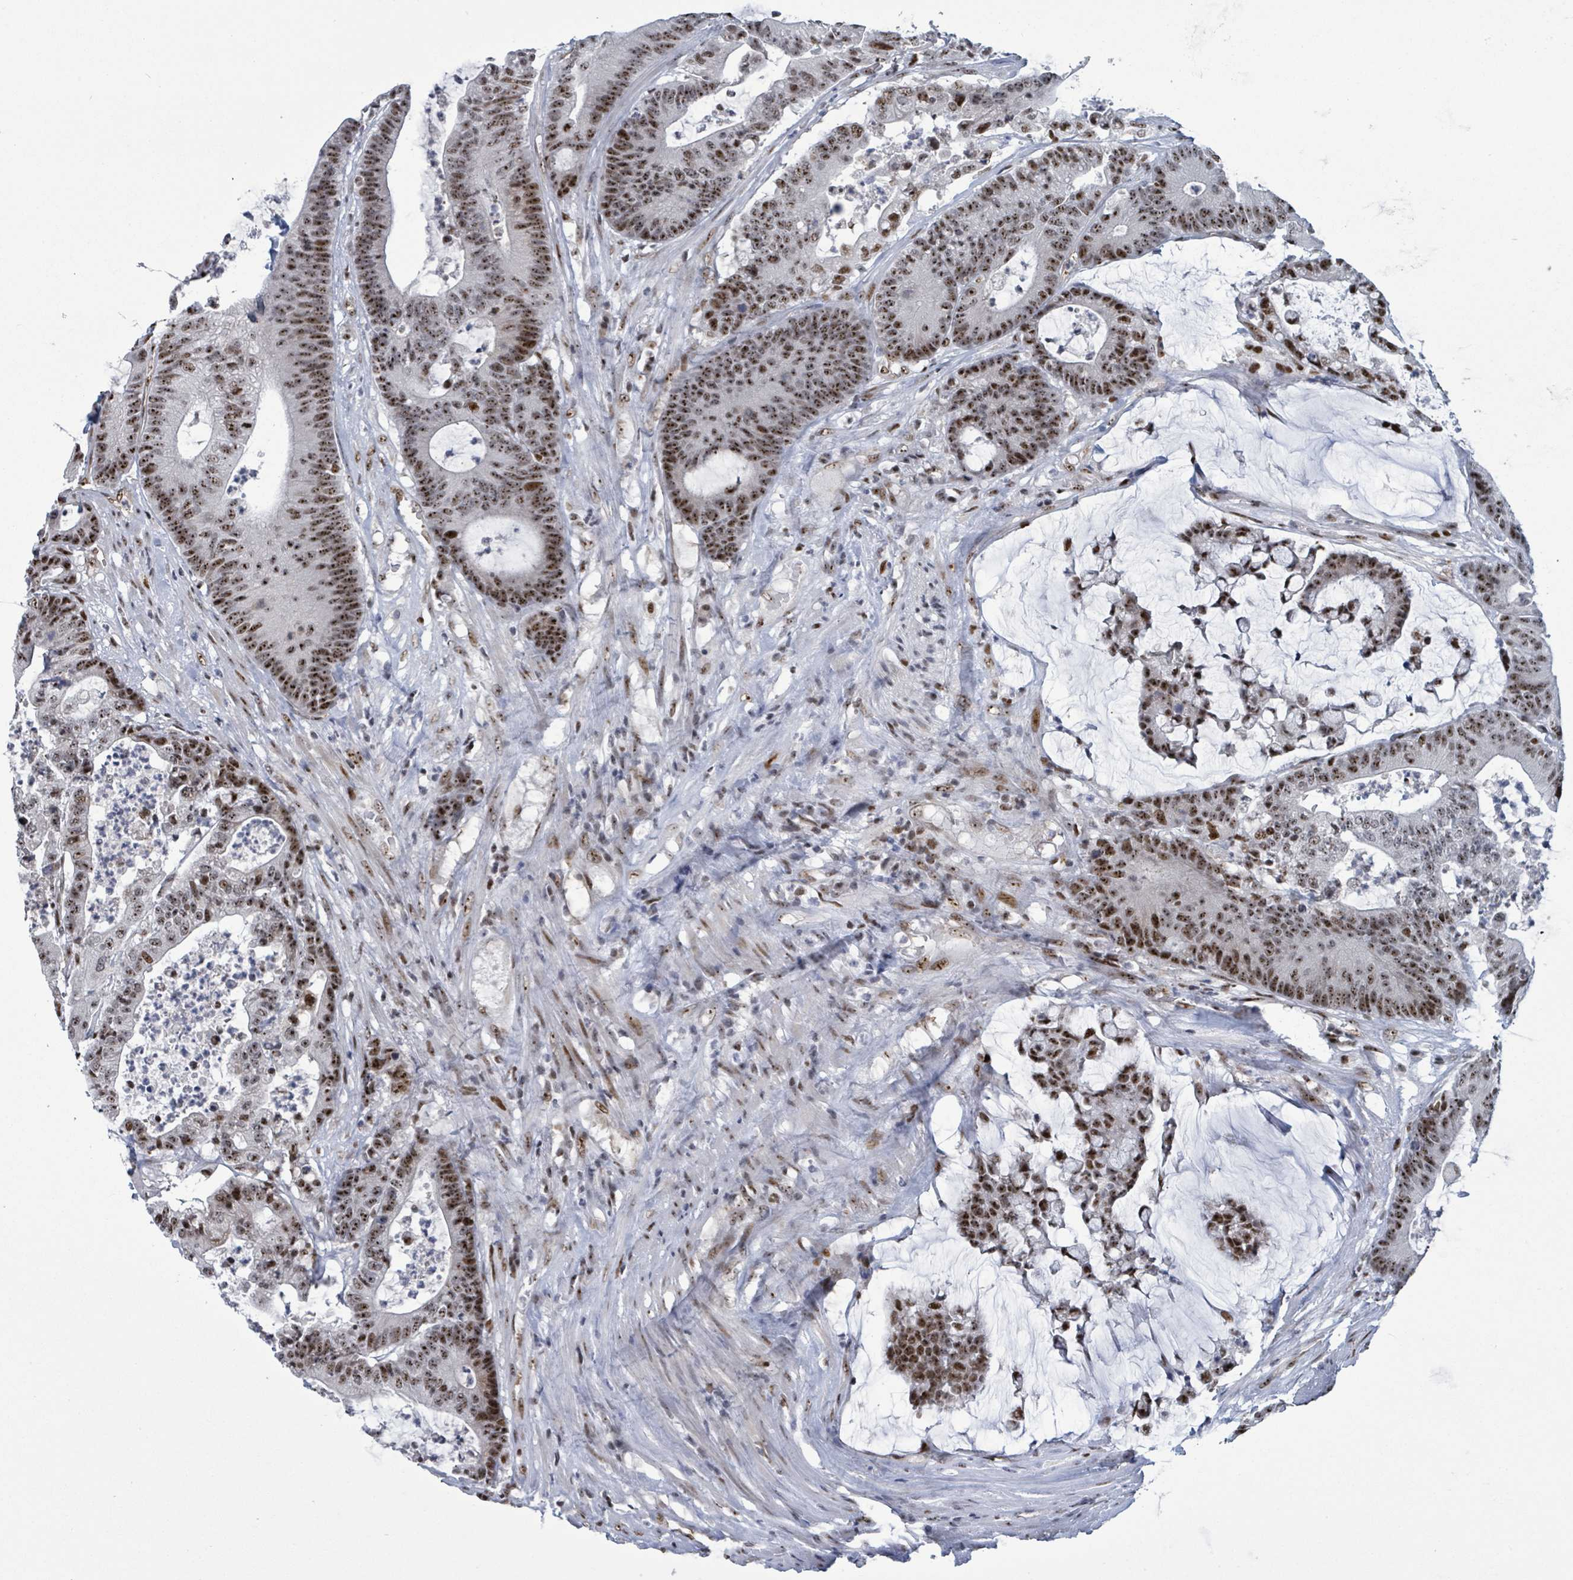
{"staining": {"intensity": "strong", "quantity": ">75%", "location": "nuclear"}, "tissue": "colorectal cancer", "cell_type": "Tumor cells", "image_type": "cancer", "snomed": [{"axis": "morphology", "description": "Adenocarcinoma, NOS"}, {"axis": "topography", "description": "Colon"}], "caption": "Adenocarcinoma (colorectal) stained with a protein marker displays strong staining in tumor cells.", "gene": "RRN3", "patient": {"sex": "female", "age": 84}}